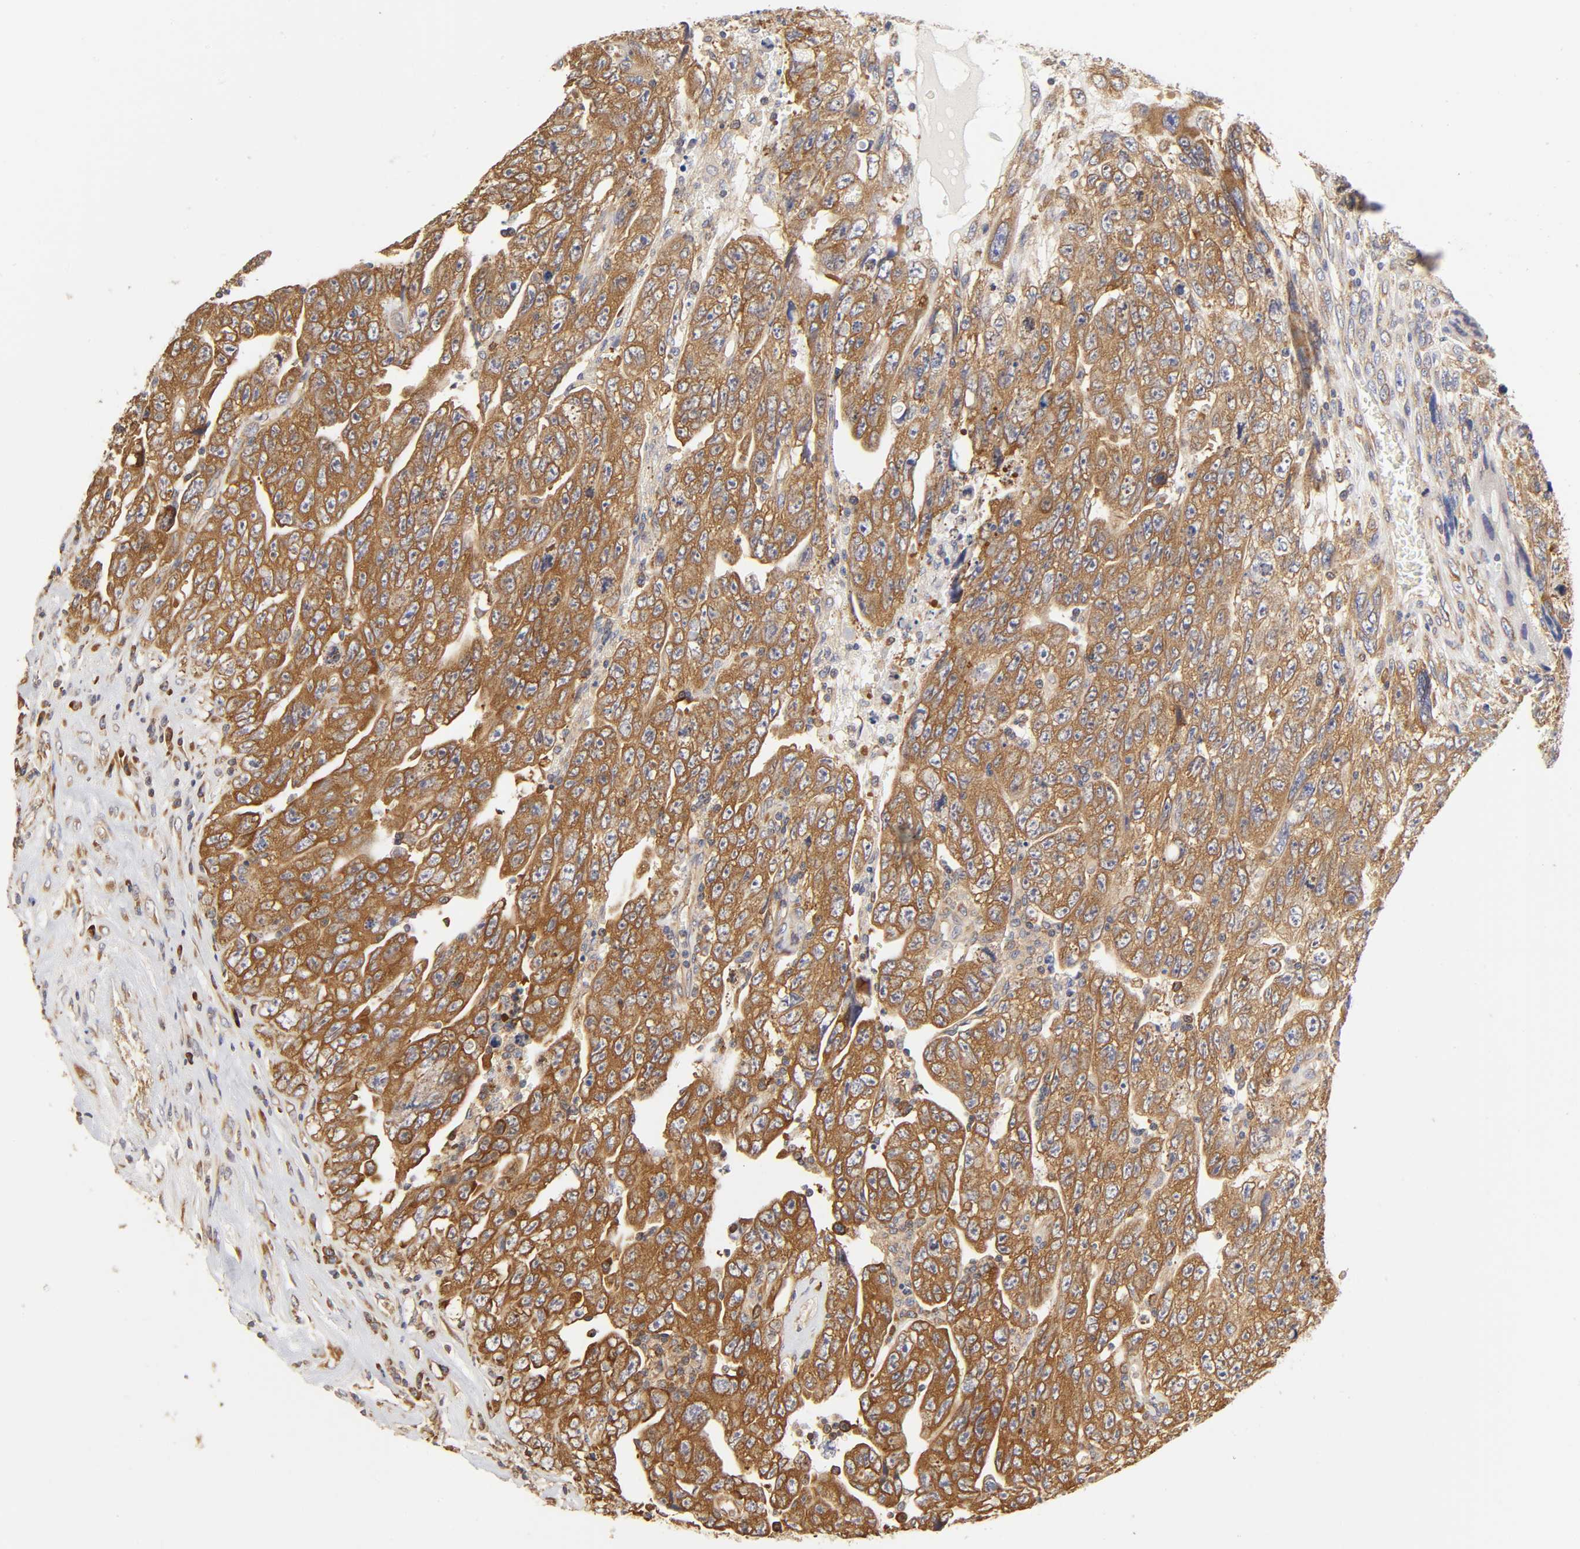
{"staining": {"intensity": "strong", "quantity": ">75%", "location": "cytoplasmic/membranous"}, "tissue": "testis cancer", "cell_type": "Tumor cells", "image_type": "cancer", "snomed": [{"axis": "morphology", "description": "Carcinoma, Embryonal, NOS"}, {"axis": "topography", "description": "Testis"}], "caption": "Approximately >75% of tumor cells in embryonal carcinoma (testis) display strong cytoplasmic/membranous protein positivity as visualized by brown immunohistochemical staining.", "gene": "RPL14", "patient": {"sex": "male", "age": 28}}